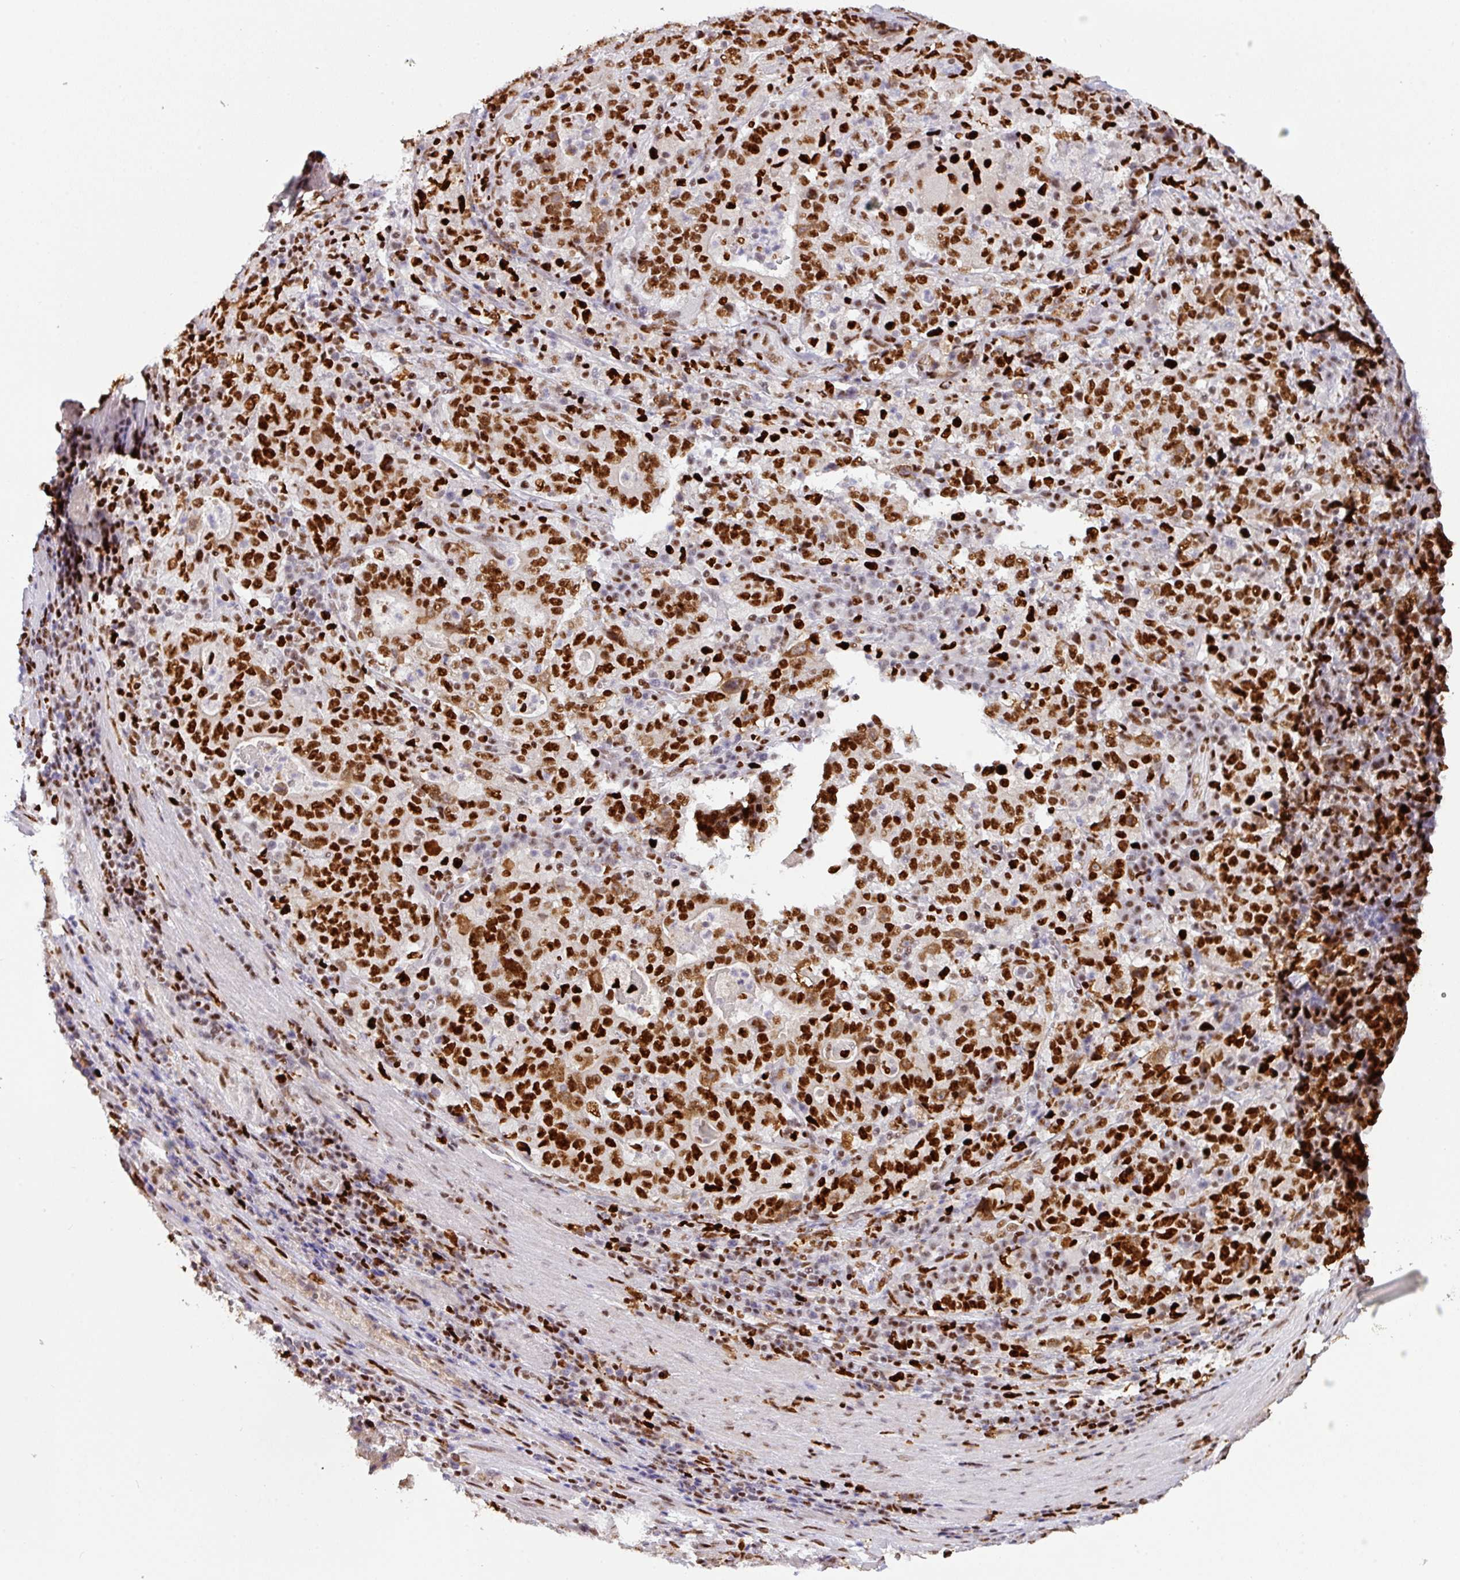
{"staining": {"intensity": "strong", "quantity": ">75%", "location": "nuclear"}, "tissue": "stomach cancer", "cell_type": "Tumor cells", "image_type": "cancer", "snomed": [{"axis": "morphology", "description": "Normal tissue, NOS"}, {"axis": "morphology", "description": "Adenocarcinoma, NOS"}, {"axis": "topography", "description": "Stomach, upper"}, {"axis": "topography", "description": "Stomach"}], "caption": "High-power microscopy captured an immunohistochemistry (IHC) photomicrograph of stomach cancer (adenocarcinoma), revealing strong nuclear expression in approximately >75% of tumor cells.", "gene": "SAMHD1", "patient": {"sex": "male", "age": 59}}